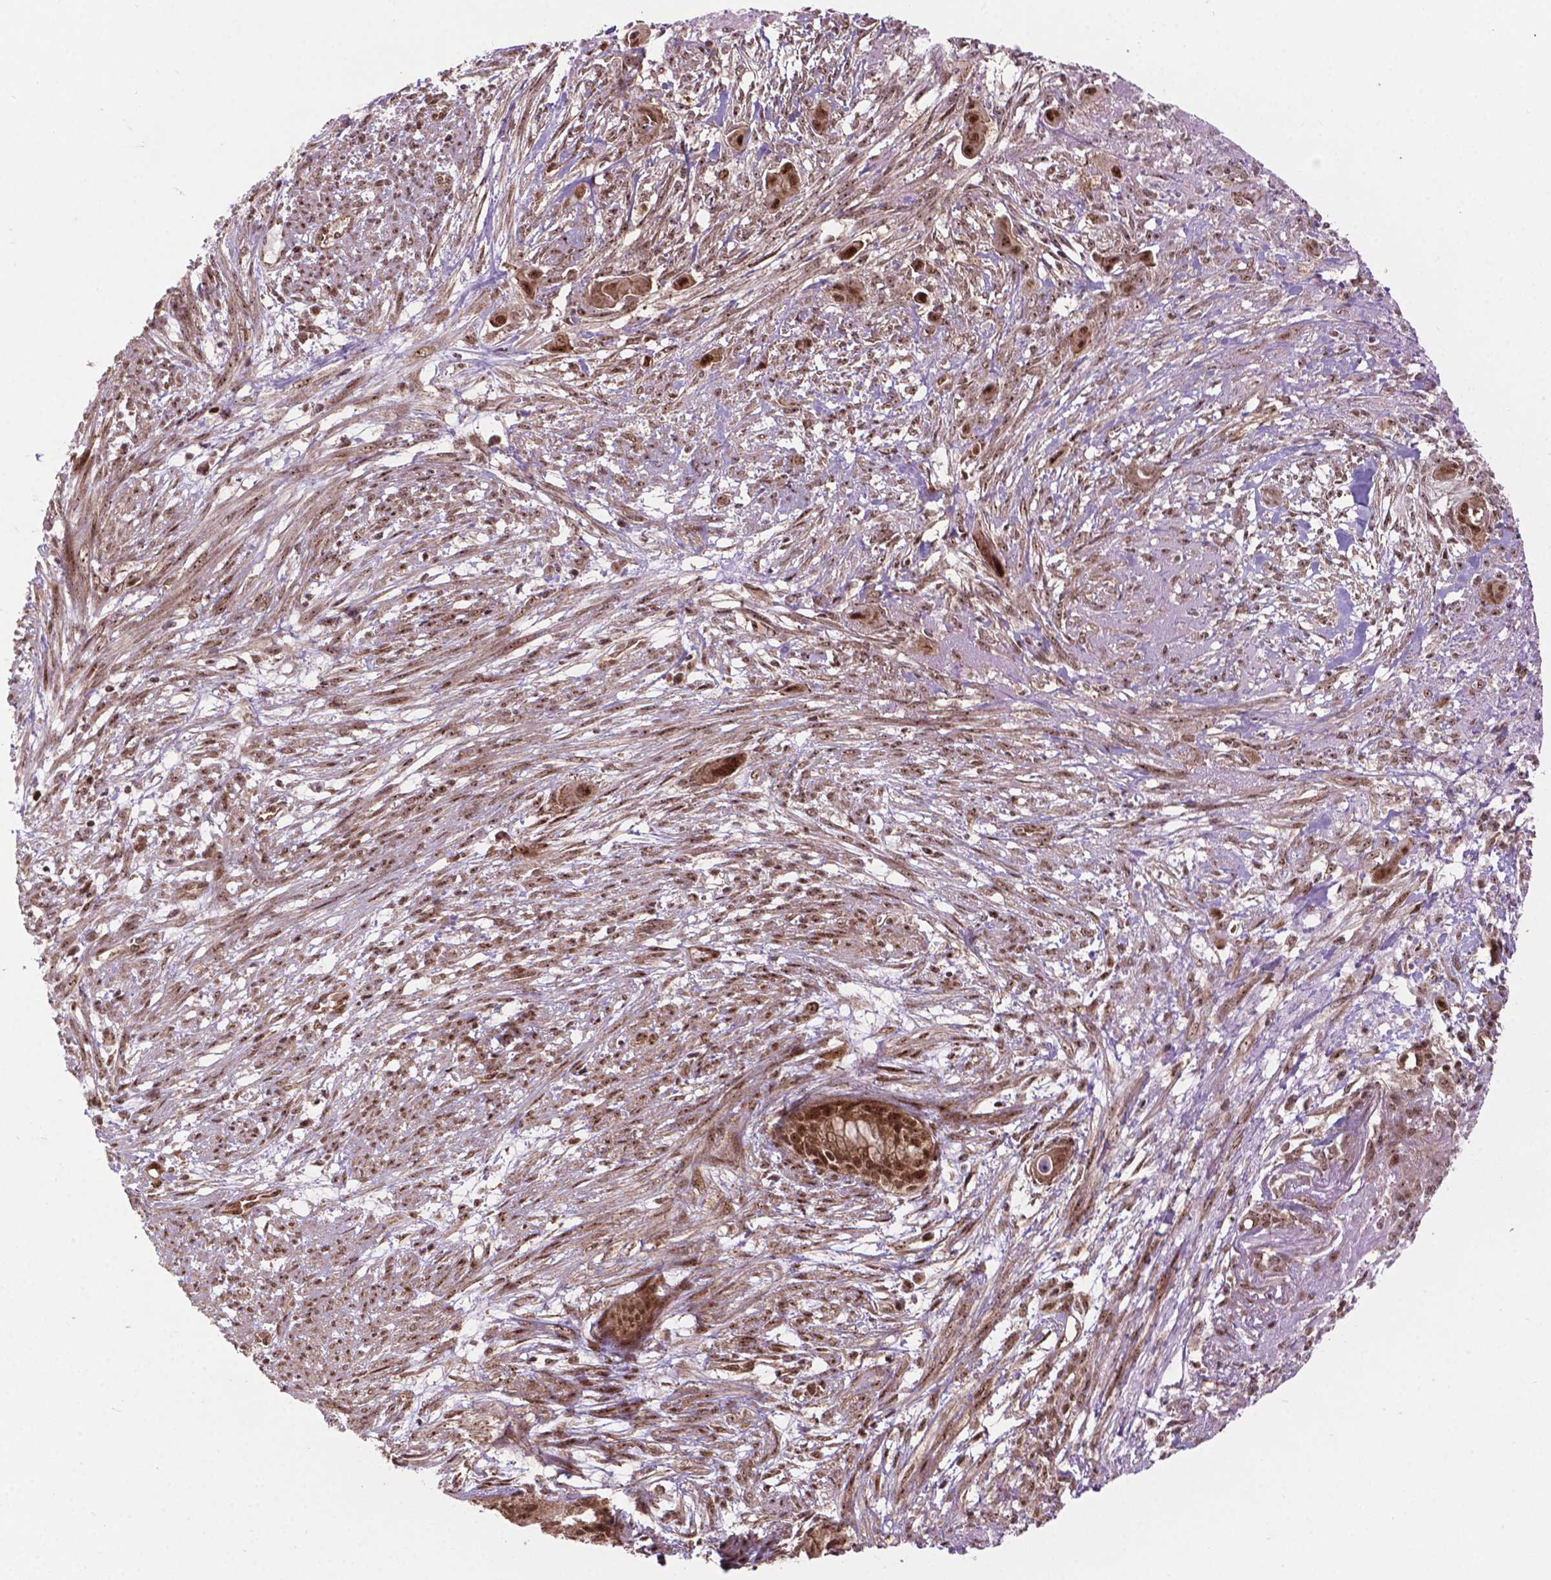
{"staining": {"intensity": "moderate", "quantity": ">75%", "location": "cytoplasmic/membranous,nuclear"}, "tissue": "endometrial cancer", "cell_type": "Tumor cells", "image_type": "cancer", "snomed": [{"axis": "morphology", "description": "Adenocarcinoma, NOS"}, {"axis": "topography", "description": "Endometrium"}], "caption": "This image displays endometrial adenocarcinoma stained with immunohistochemistry to label a protein in brown. The cytoplasmic/membranous and nuclear of tumor cells show moderate positivity for the protein. Nuclei are counter-stained blue.", "gene": "CSNK2A1", "patient": {"sex": "female", "age": 86}}